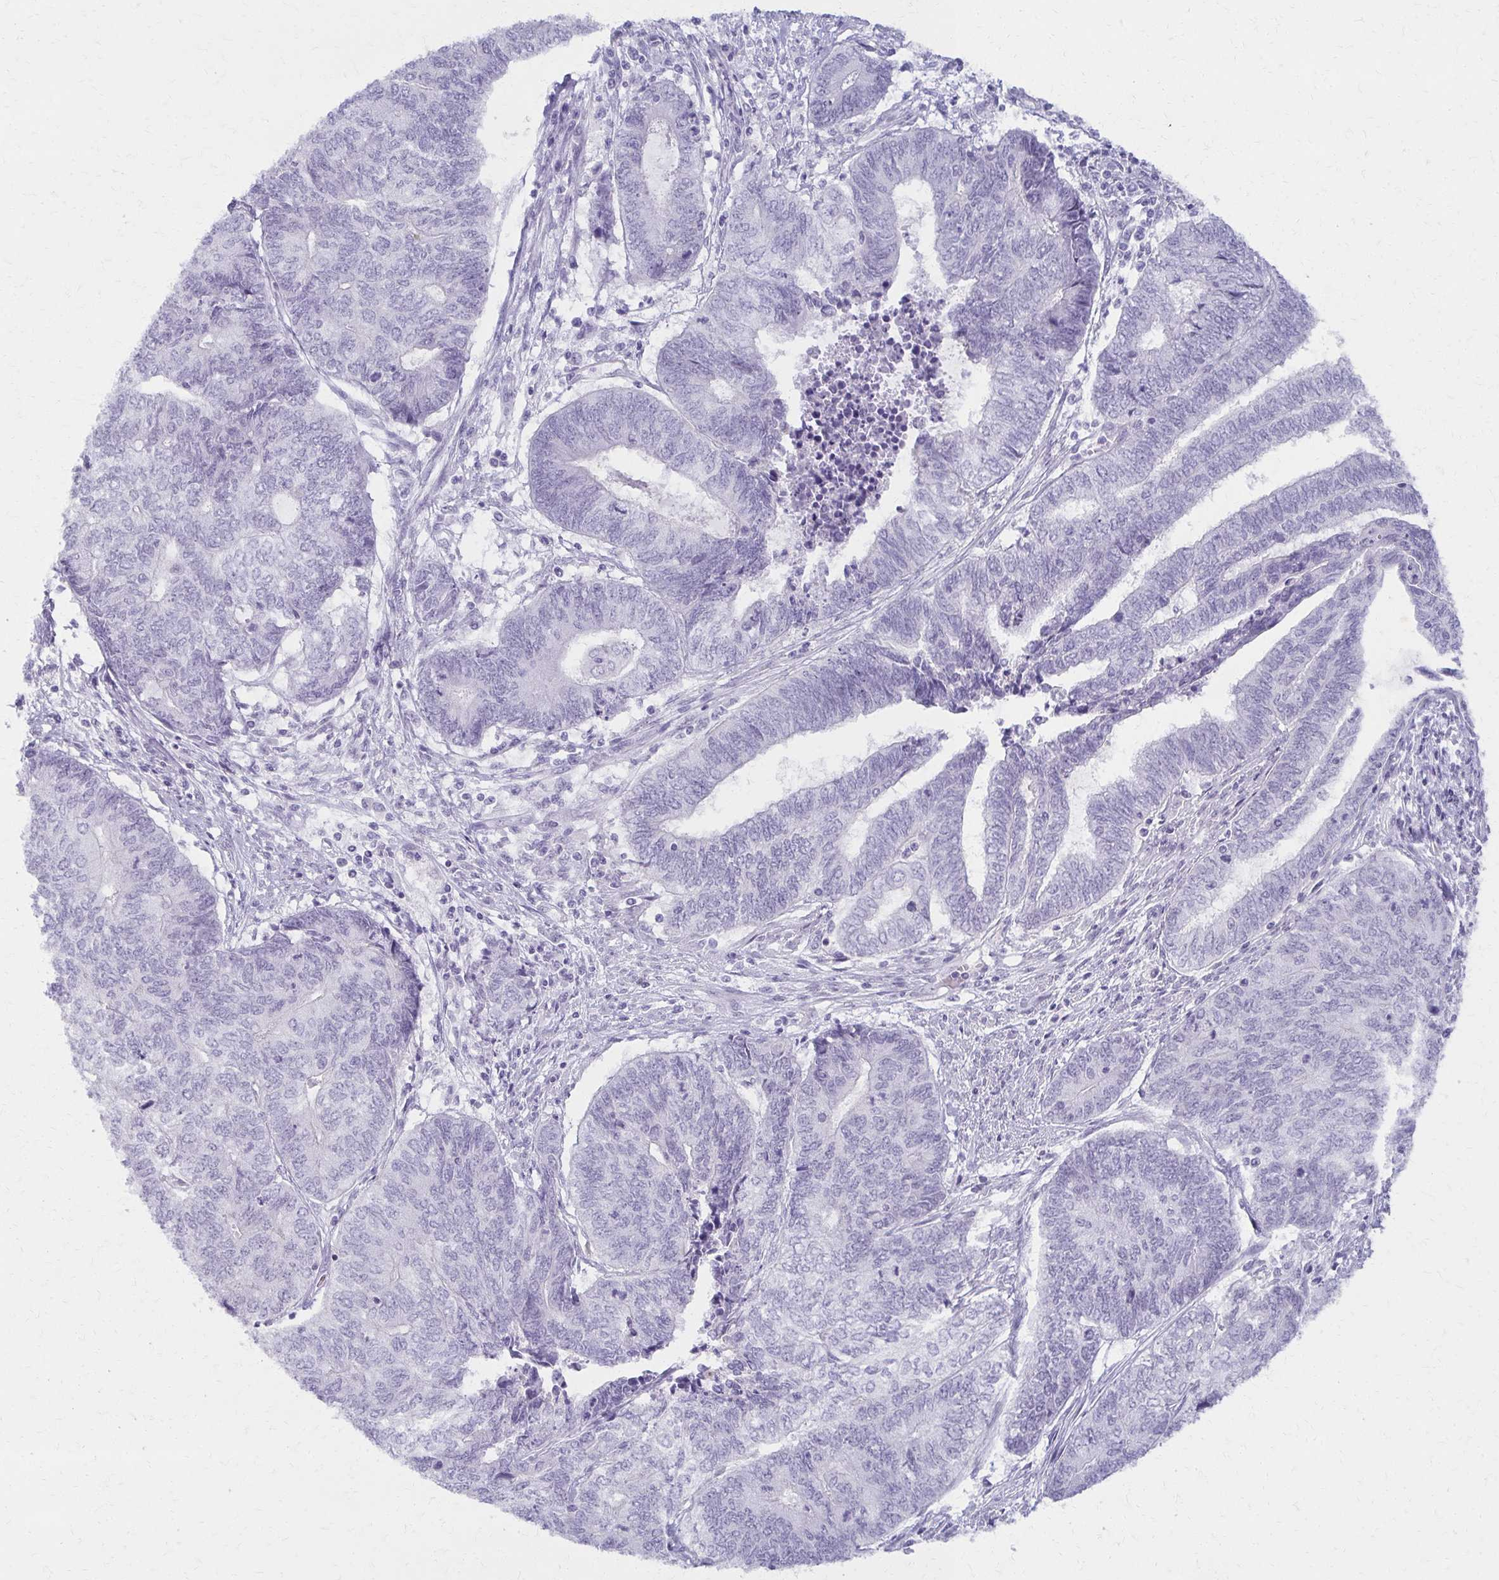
{"staining": {"intensity": "negative", "quantity": "none", "location": "none"}, "tissue": "endometrial cancer", "cell_type": "Tumor cells", "image_type": "cancer", "snomed": [{"axis": "morphology", "description": "Adenocarcinoma, NOS"}, {"axis": "topography", "description": "Uterus"}, {"axis": "topography", "description": "Endometrium"}], "caption": "A photomicrograph of endometrial cancer (adenocarcinoma) stained for a protein exhibits no brown staining in tumor cells.", "gene": "MORC4", "patient": {"sex": "female", "age": 70}}